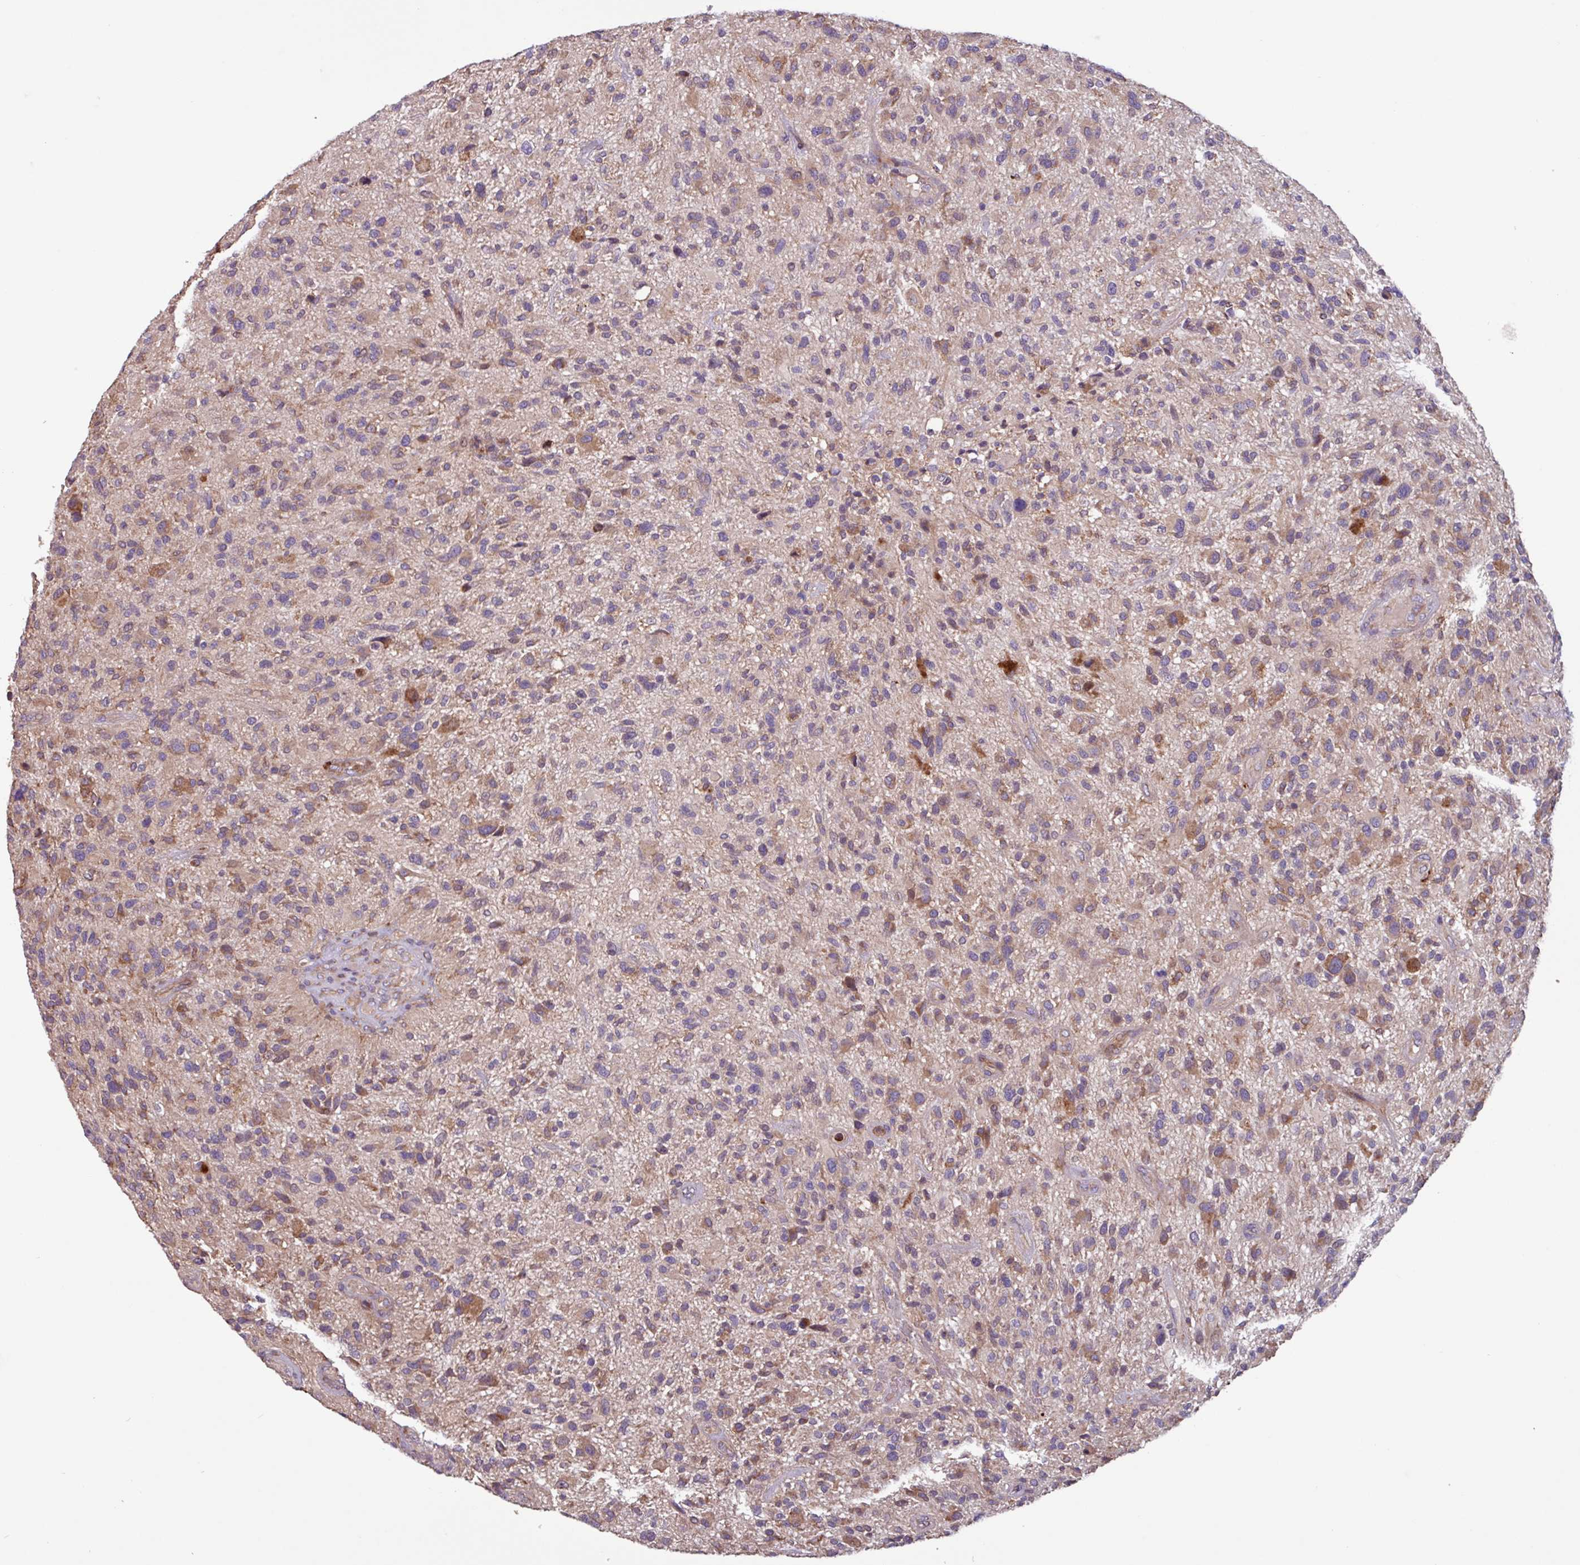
{"staining": {"intensity": "moderate", "quantity": ">75%", "location": "cytoplasmic/membranous"}, "tissue": "glioma", "cell_type": "Tumor cells", "image_type": "cancer", "snomed": [{"axis": "morphology", "description": "Glioma, malignant, High grade"}, {"axis": "topography", "description": "Brain"}], "caption": "The micrograph demonstrates immunohistochemical staining of high-grade glioma (malignant). There is moderate cytoplasmic/membranous staining is appreciated in approximately >75% of tumor cells. The staining is performed using DAB (3,3'-diaminobenzidine) brown chromogen to label protein expression. The nuclei are counter-stained blue using hematoxylin.", "gene": "PTPRQ", "patient": {"sex": "male", "age": 47}}